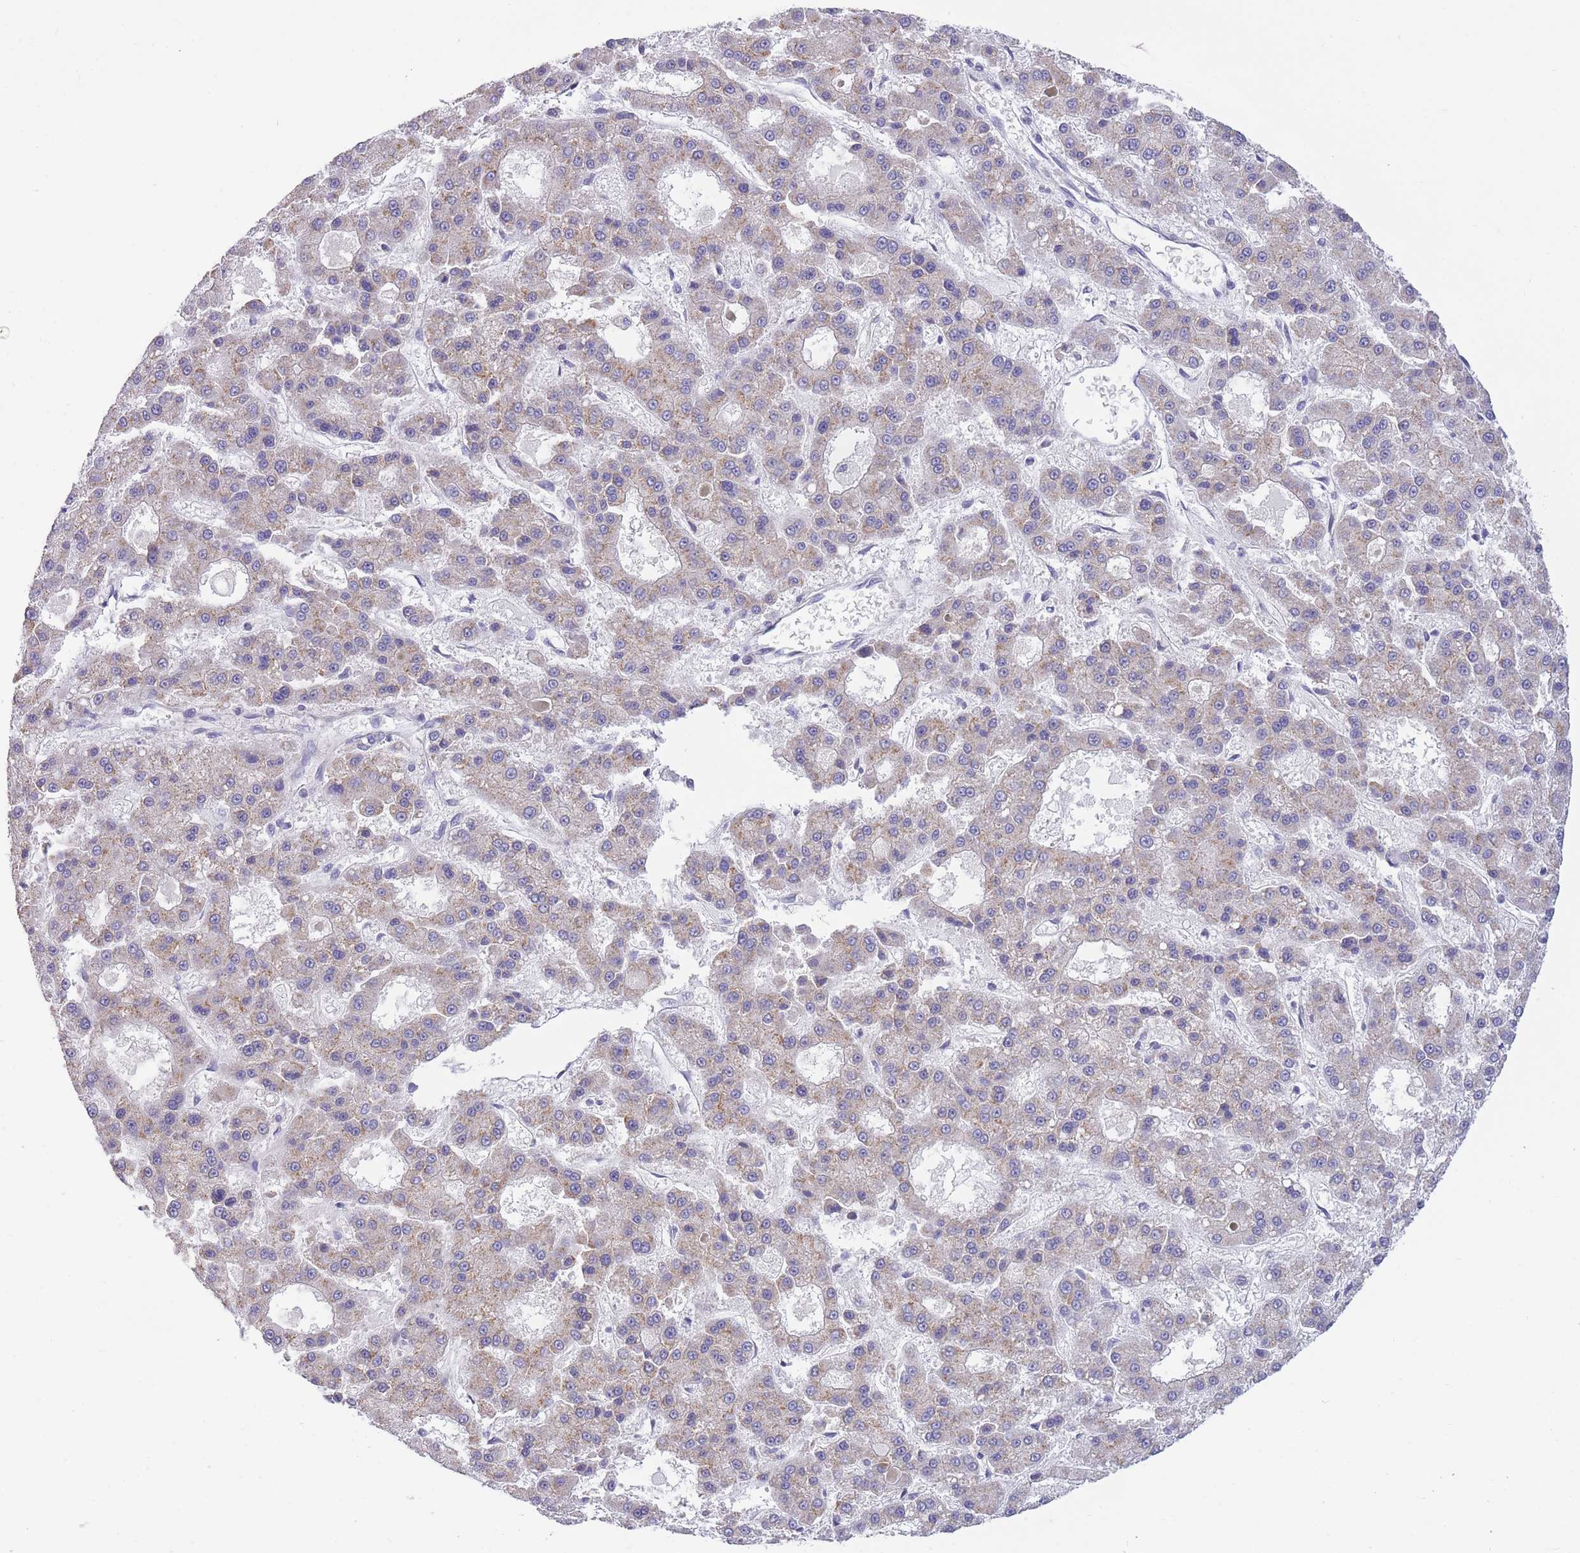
{"staining": {"intensity": "negative", "quantity": "none", "location": "none"}, "tissue": "liver cancer", "cell_type": "Tumor cells", "image_type": "cancer", "snomed": [{"axis": "morphology", "description": "Carcinoma, Hepatocellular, NOS"}, {"axis": "topography", "description": "Liver"}], "caption": "DAB immunohistochemical staining of liver cancer (hepatocellular carcinoma) displays no significant positivity in tumor cells.", "gene": "COPG2", "patient": {"sex": "male", "age": 70}}